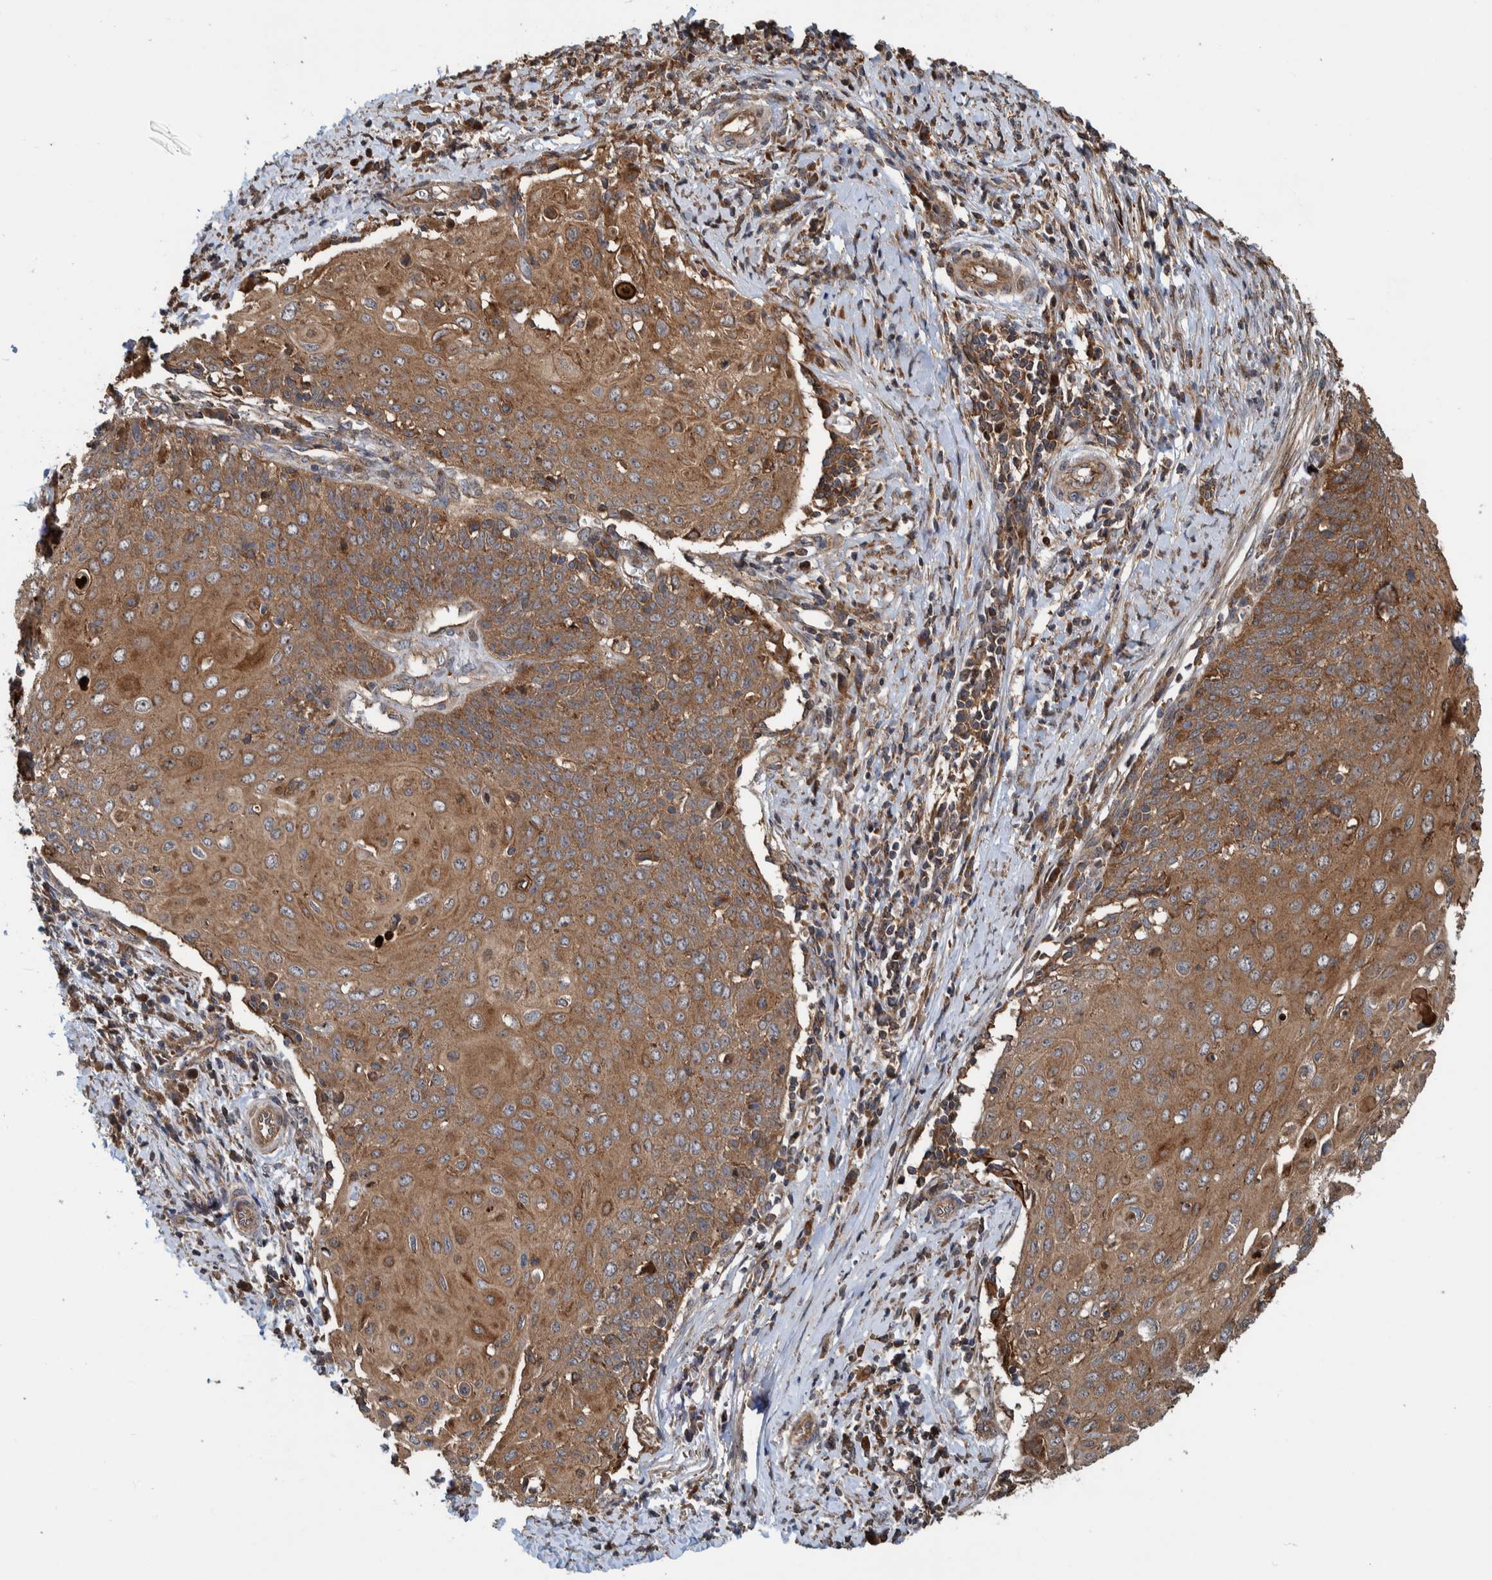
{"staining": {"intensity": "moderate", "quantity": ">75%", "location": "cytoplasmic/membranous"}, "tissue": "cervical cancer", "cell_type": "Tumor cells", "image_type": "cancer", "snomed": [{"axis": "morphology", "description": "Squamous cell carcinoma, NOS"}, {"axis": "topography", "description": "Cervix"}], "caption": "Squamous cell carcinoma (cervical) tissue displays moderate cytoplasmic/membranous expression in about >75% of tumor cells", "gene": "CCDC57", "patient": {"sex": "female", "age": 39}}